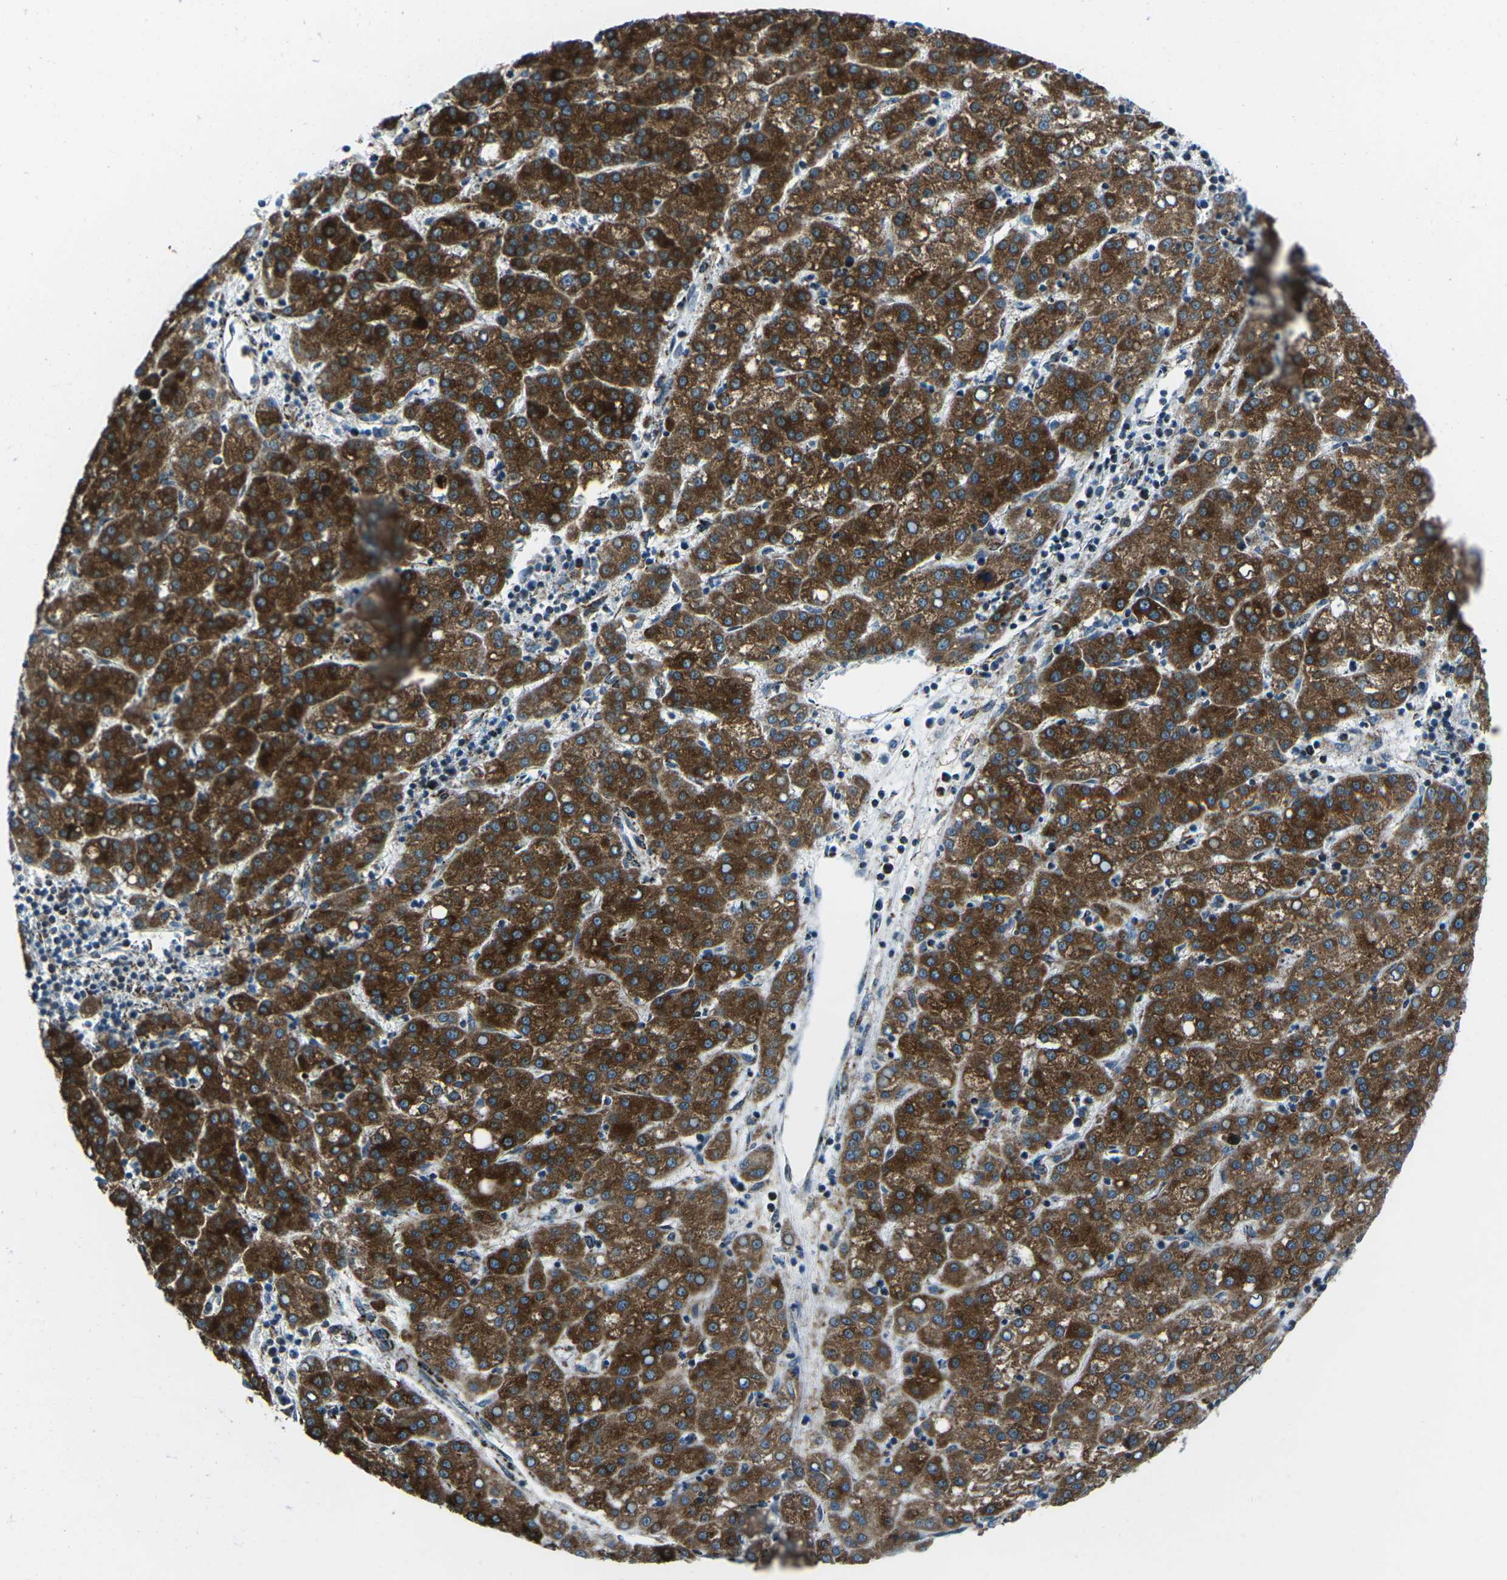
{"staining": {"intensity": "strong", "quantity": ">75%", "location": "cytoplasmic/membranous"}, "tissue": "liver cancer", "cell_type": "Tumor cells", "image_type": "cancer", "snomed": [{"axis": "morphology", "description": "Carcinoma, Hepatocellular, NOS"}, {"axis": "topography", "description": "Liver"}], "caption": "Protein expression analysis of human liver cancer (hepatocellular carcinoma) reveals strong cytoplasmic/membranous positivity in approximately >75% of tumor cells.", "gene": "RFESD", "patient": {"sex": "female", "age": 58}}